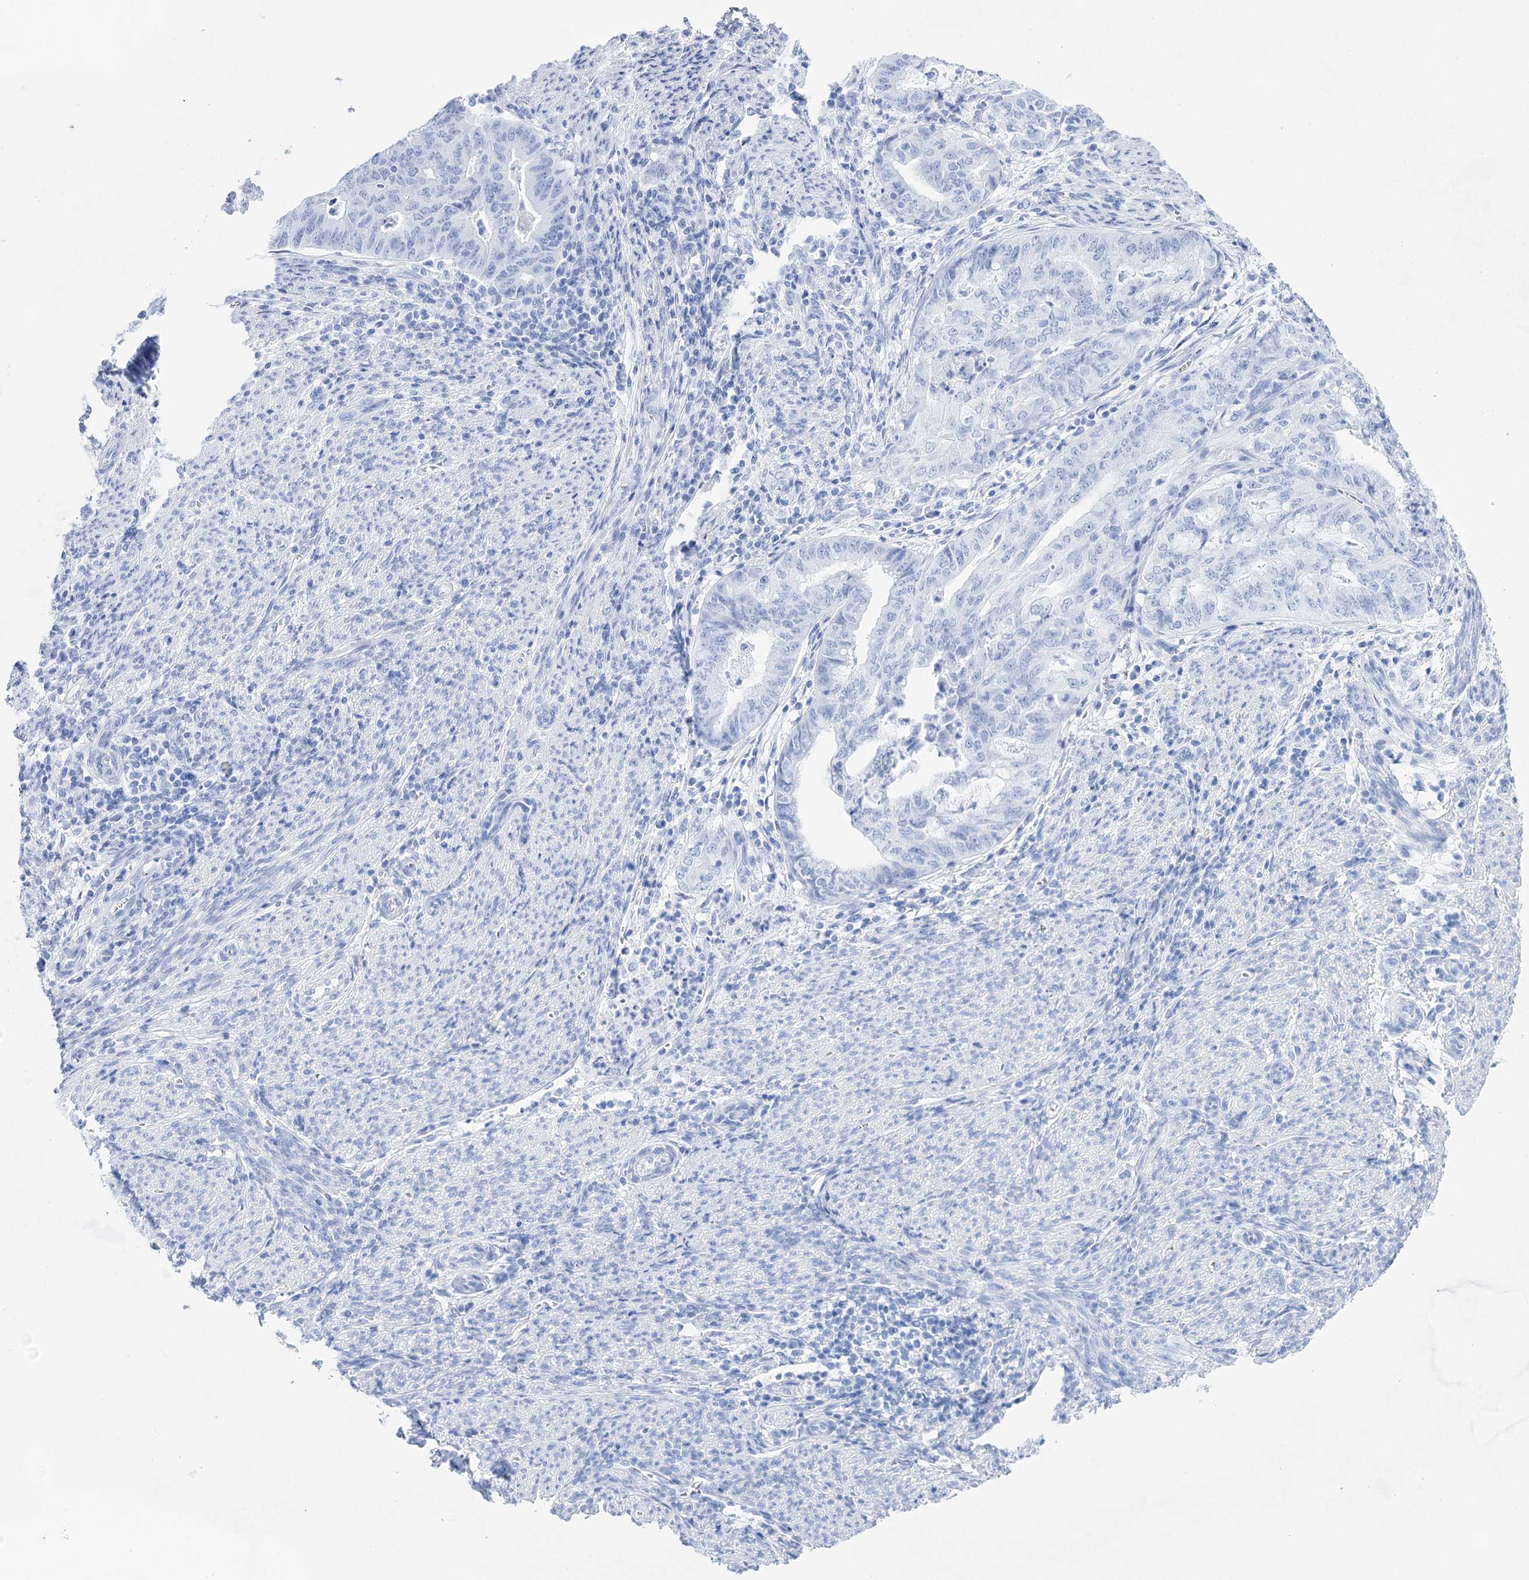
{"staining": {"intensity": "negative", "quantity": "none", "location": "none"}, "tissue": "endometrial cancer", "cell_type": "Tumor cells", "image_type": "cancer", "snomed": [{"axis": "morphology", "description": "Adenocarcinoma, NOS"}, {"axis": "topography", "description": "Endometrium"}], "caption": "IHC of adenocarcinoma (endometrial) demonstrates no staining in tumor cells.", "gene": "LALBA", "patient": {"sex": "female", "age": 79}}